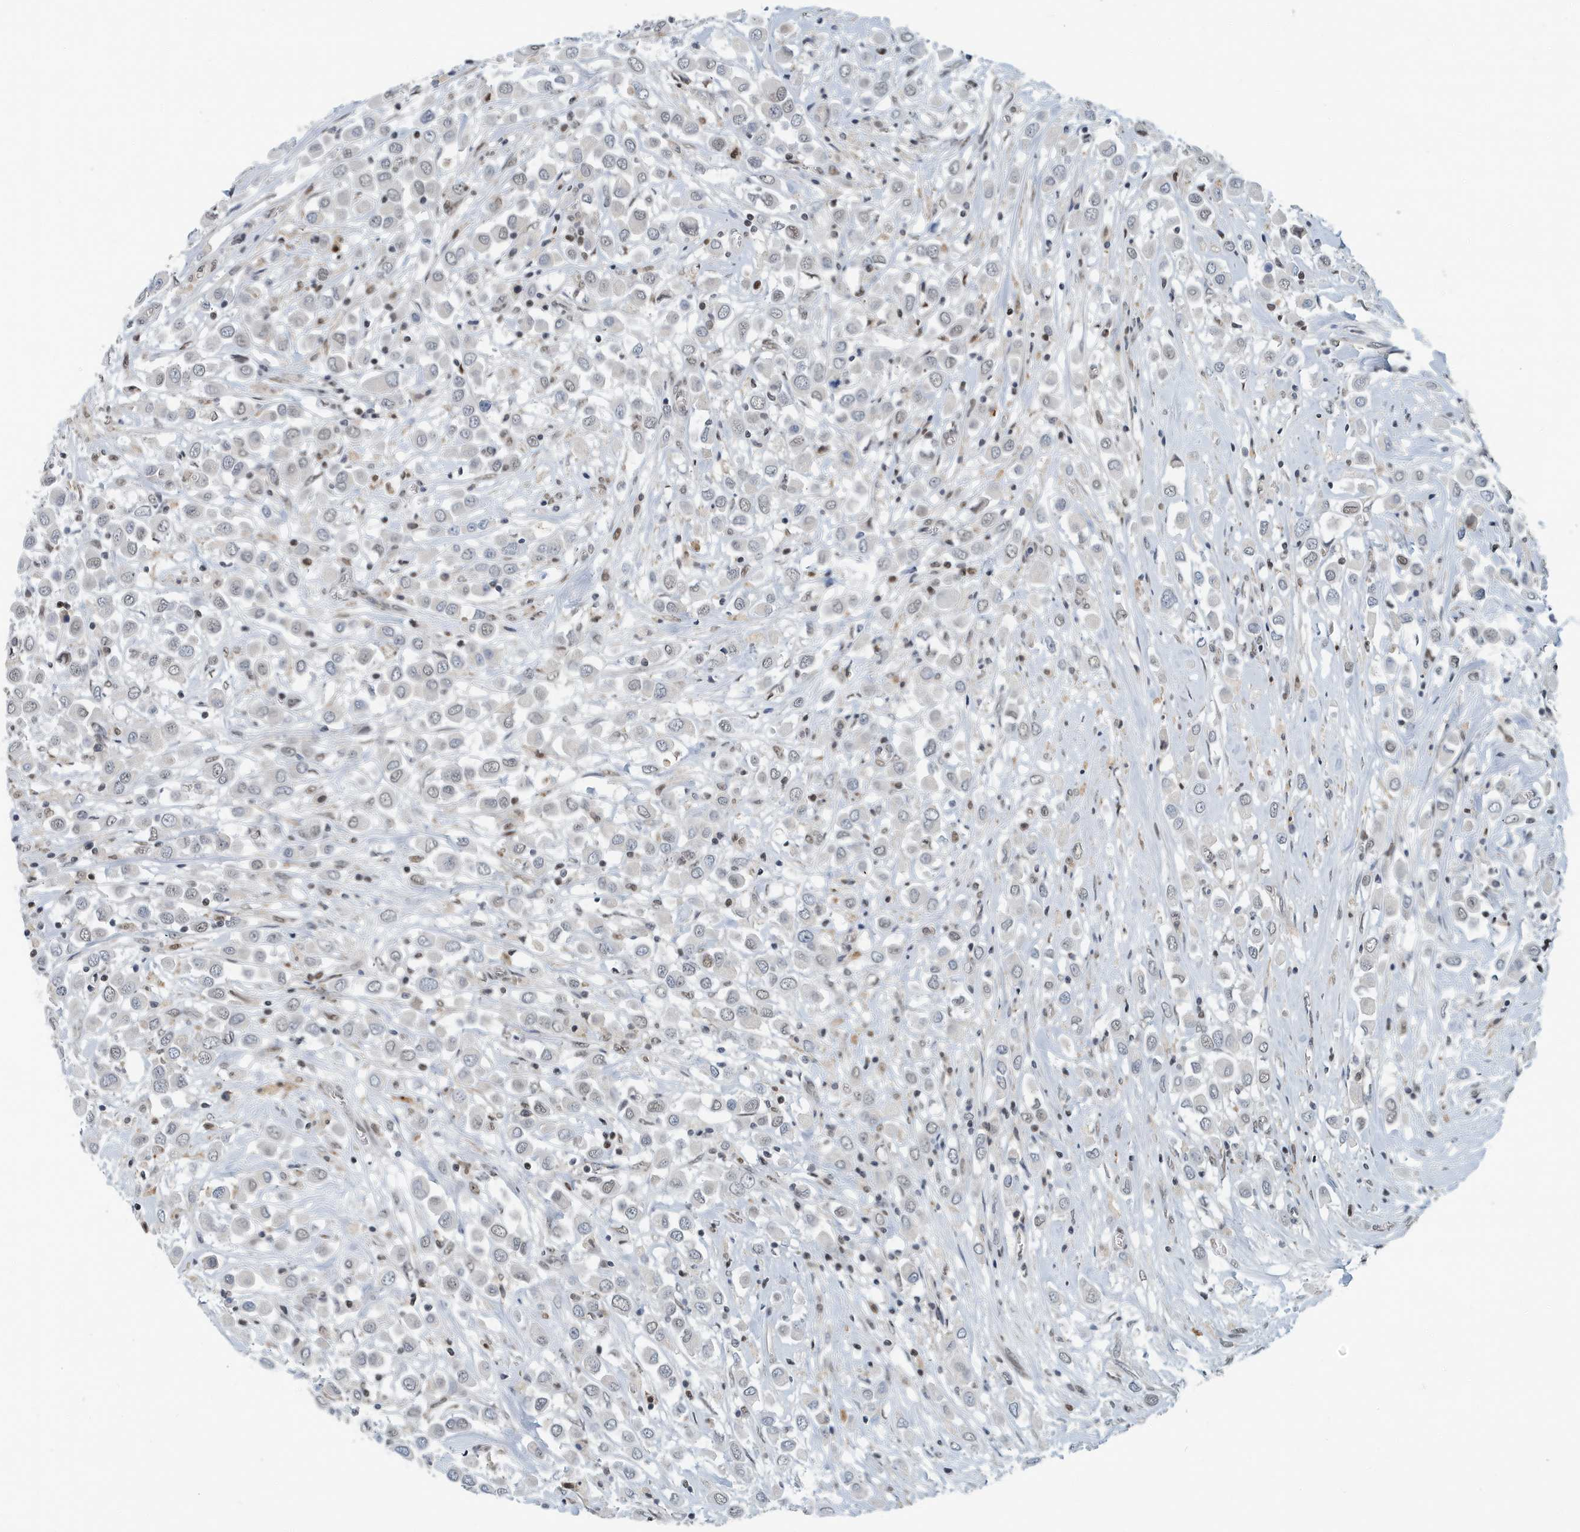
{"staining": {"intensity": "weak", "quantity": "<25%", "location": "nuclear"}, "tissue": "breast cancer", "cell_type": "Tumor cells", "image_type": "cancer", "snomed": [{"axis": "morphology", "description": "Duct carcinoma"}, {"axis": "topography", "description": "Breast"}], "caption": "An immunohistochemistry (IHC) histopathology image of breast cancer (intraductal carcinoma) is shown. There is no staining in tumor cells of breast cancer (intraductal carcinoma).", "gene": "KIF15", "patient": {"sex": "female", "age": 61}}